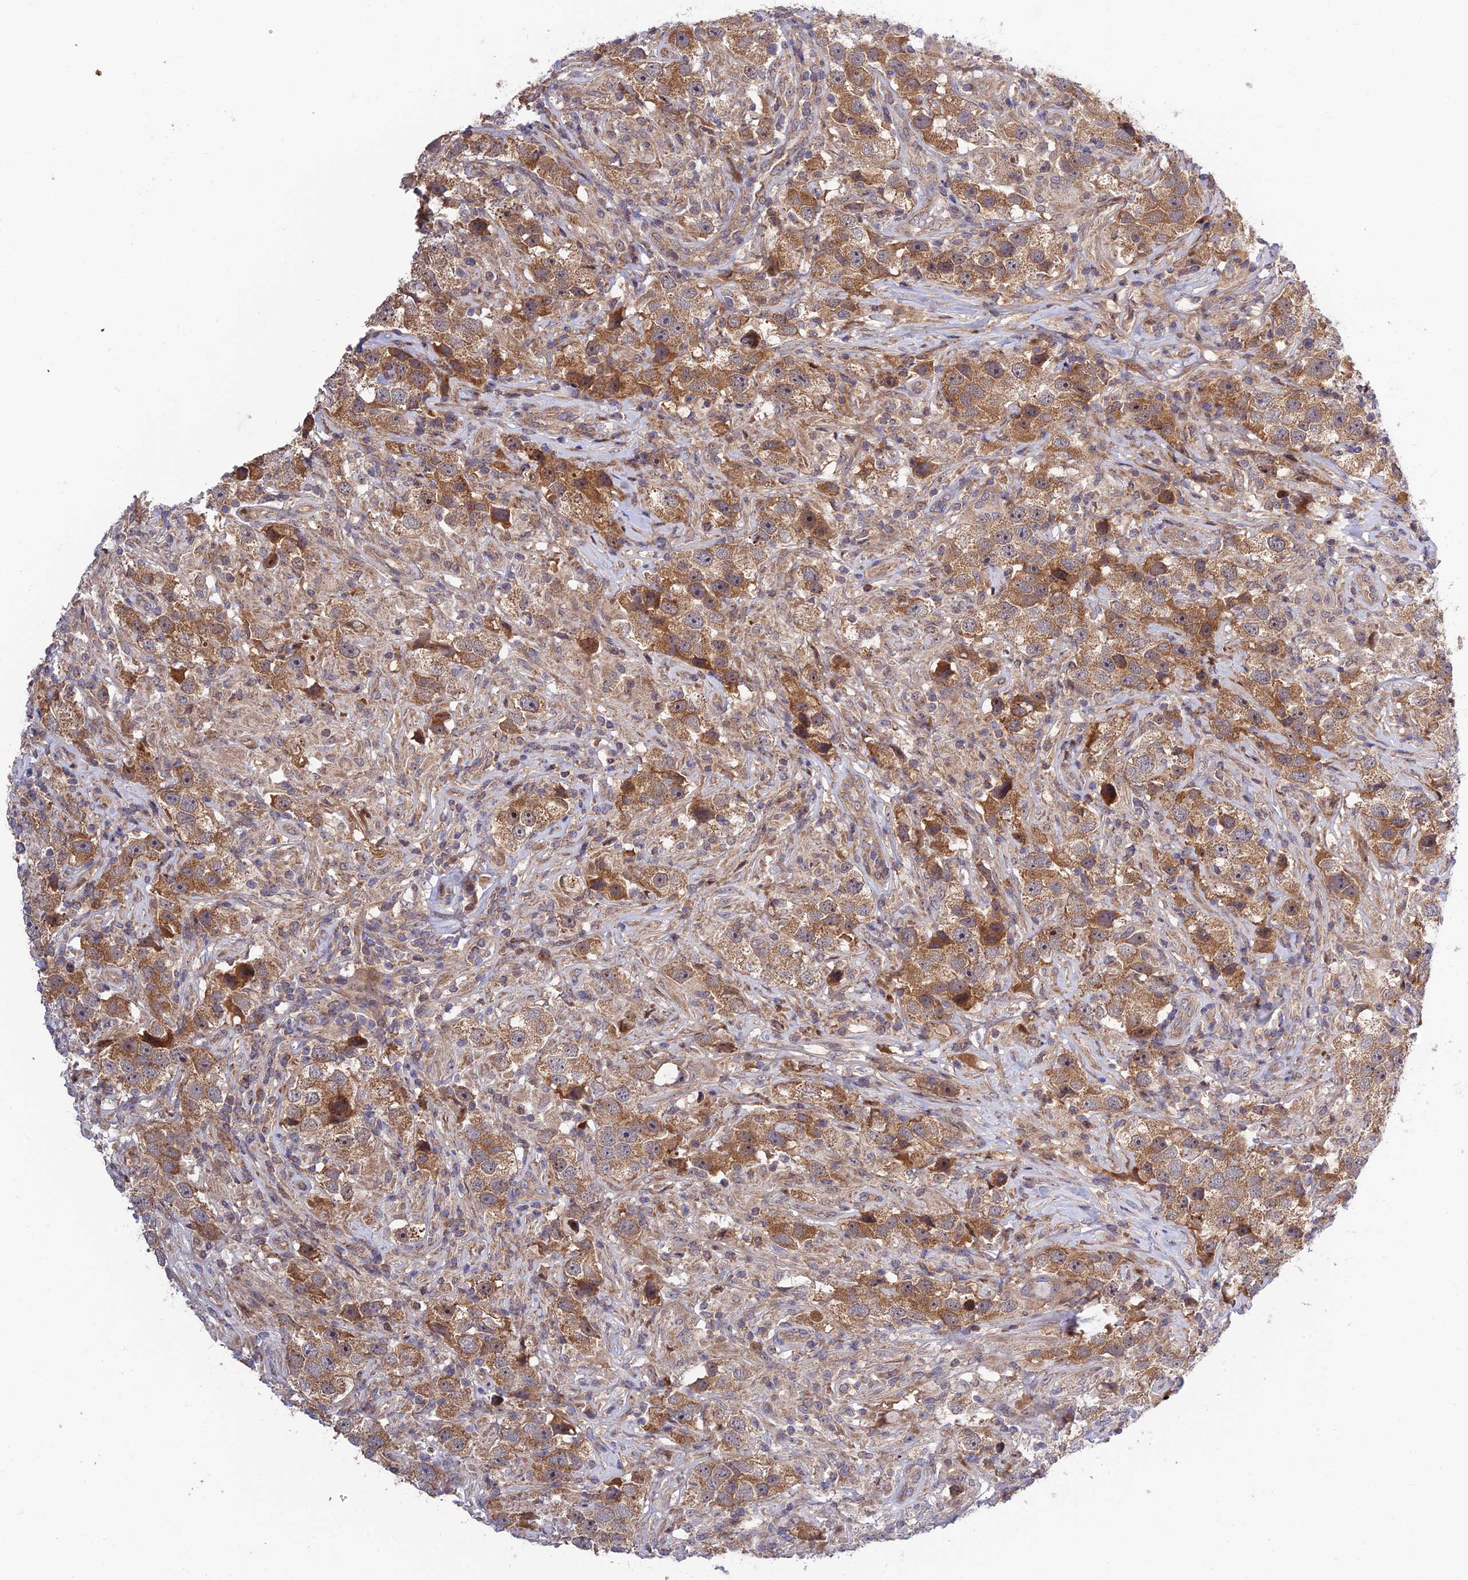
{"staining": {"intensity": "moderate", "quantity": ">75%", "location": "cytoplasmic/membranous"}, "tissue": "testis cancer", "cell_type": "Tumor cells", "image_type": "cancer", "snomed": [{"axis": "morphology", "description": "Seminoma, NOS"}, {"axis": "topography", "description": "Testis"}], "caption": "Brown immunohistochemical staining in human testis cancer exhibits moderate cytoplasmic/membranous expression in about >75% of tumor cells.", "gene": "PLEKHG2", "patient": {"sex": "male", "age": 49}}